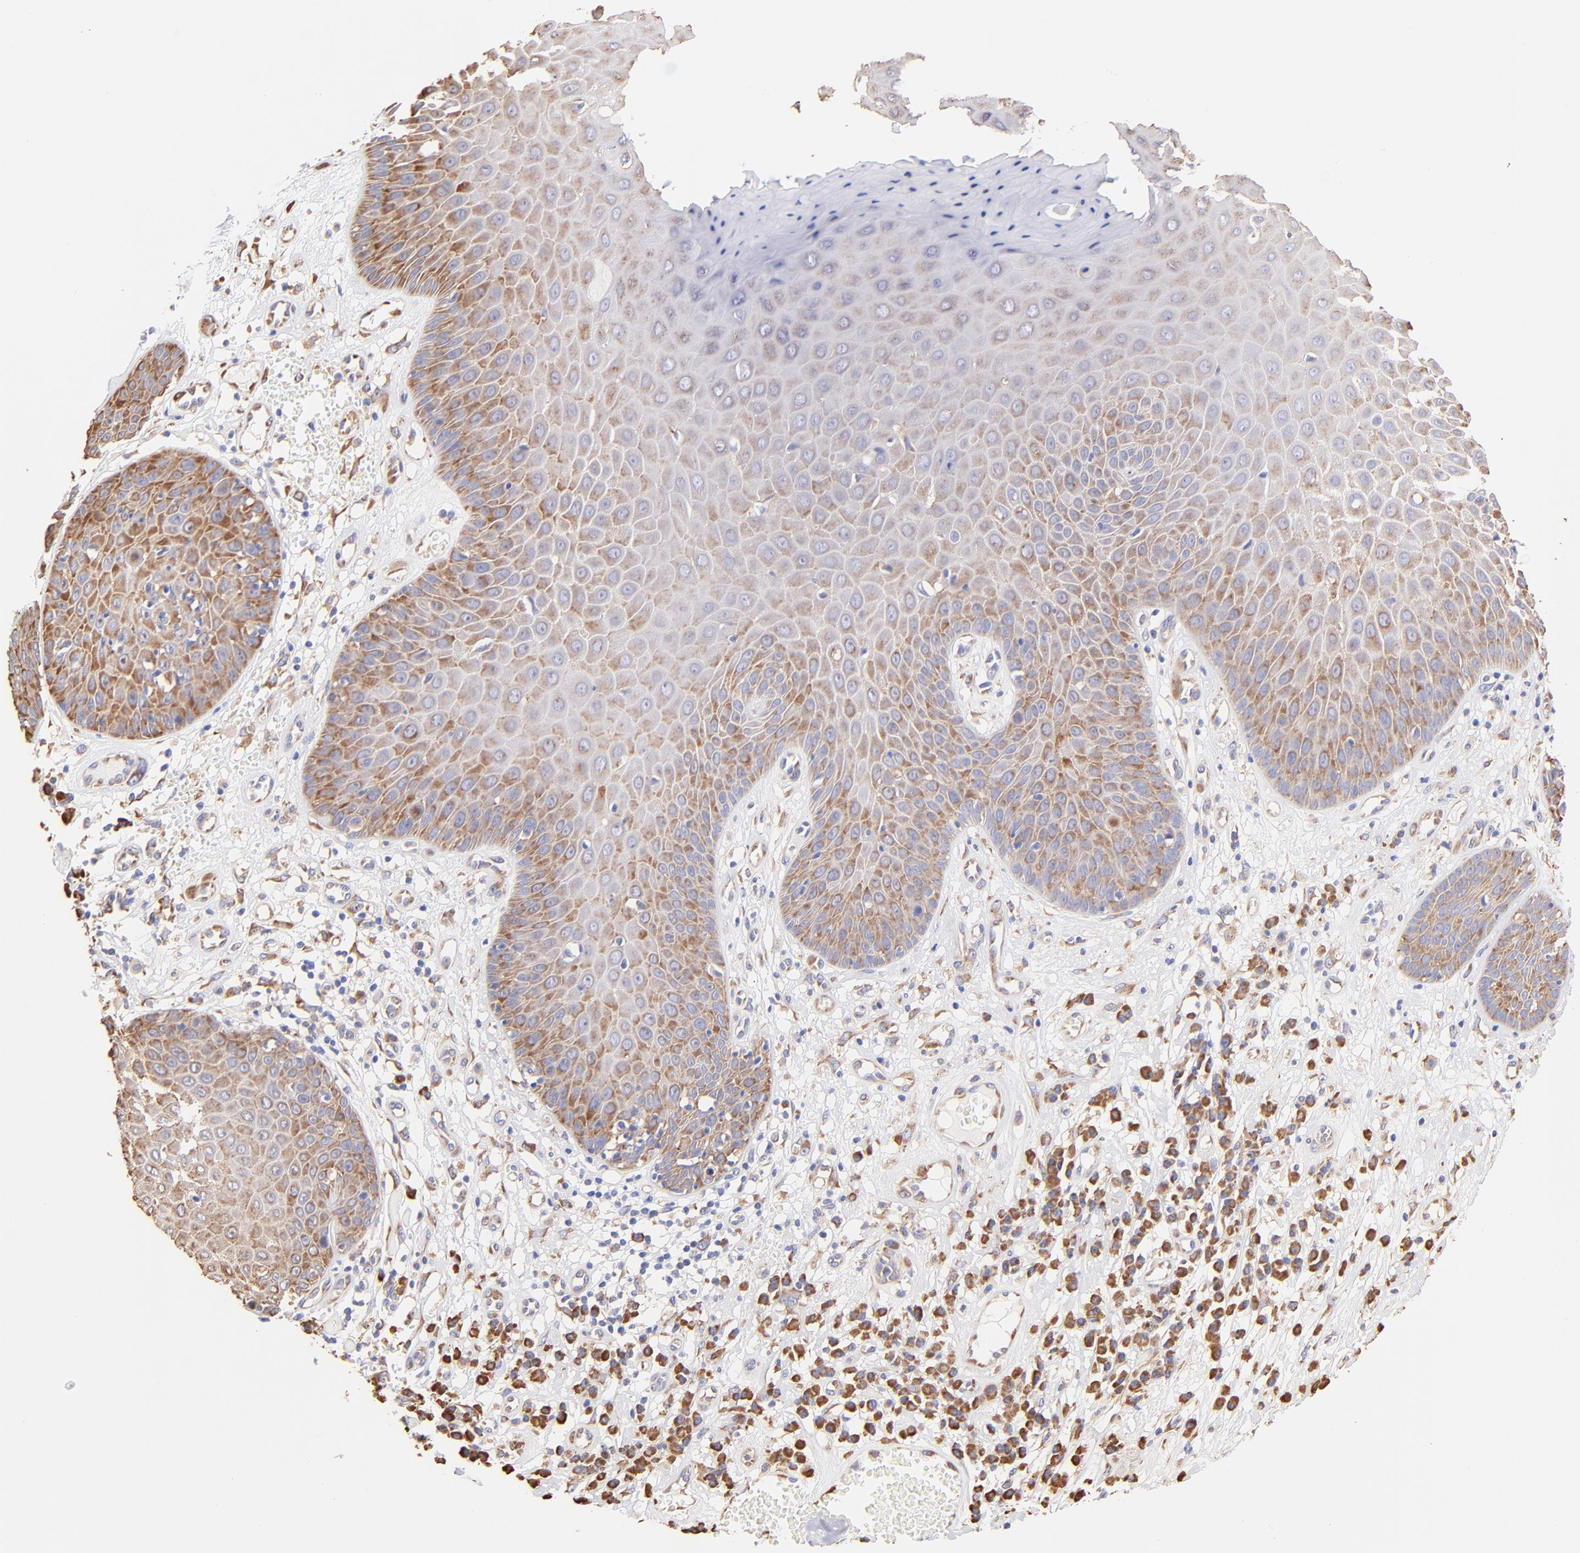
{"staining": {"intensity": "moderate", "quantity": ">75%", "location": "cytoplasmic/membranous"}, "tissue": "skin cancer", "cell_type": "Tumor cells", "image_type": "cancer", "snomed": [{"axis": "morphology", "description": "Squamous cell carcinoma, NOS"}, {"axis": "topography", "description": "Skin"}], "caption": "IHC image of skin cancer stained for a protein (brown), which exhibits medium levels of moderate cytoplasmic/membranous staining in about >75% of tumor cells.", "gene": "RPL30", "patient": {"sex": "male", "age": 65}}